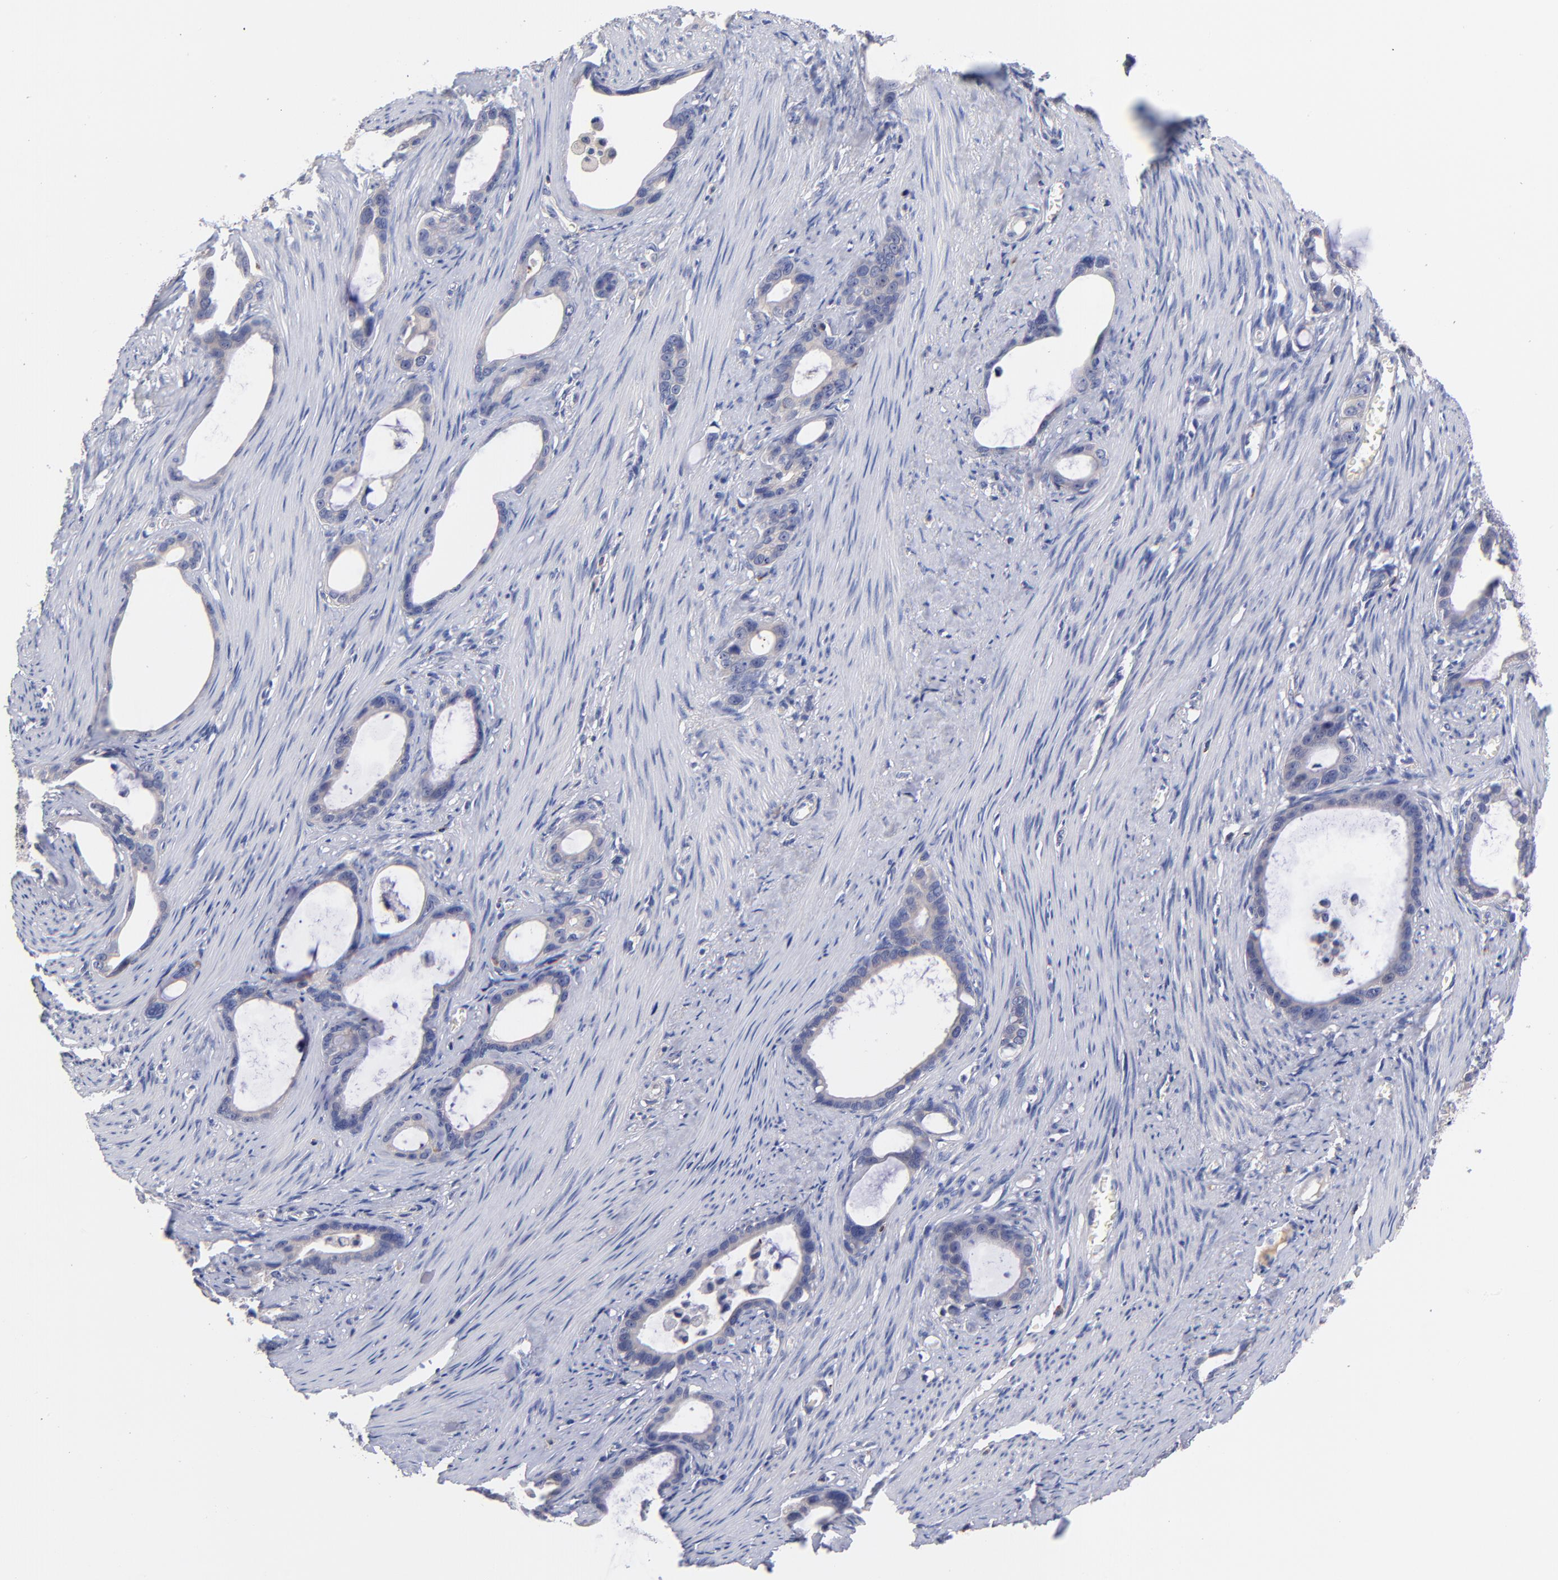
{"staining": {"intensity": "negative", "quantity": "none", "location": "none"}, "tissue": "stomach cancer", "cell_type": "Tumor cells", "image_type": "cancer", "snomed": [{"axis": "morphology", "description": "Adenocarcinoma, NOS"}, {"axis": "topography", "description": "Stomach"}], "caption": "Adenocarcinoma (stomach) was stained to show a protein in brown. There is no significant positivity in tumor cells.", "gene": "KREMEN2", "patient": {"sex": "female", "age": 75}}